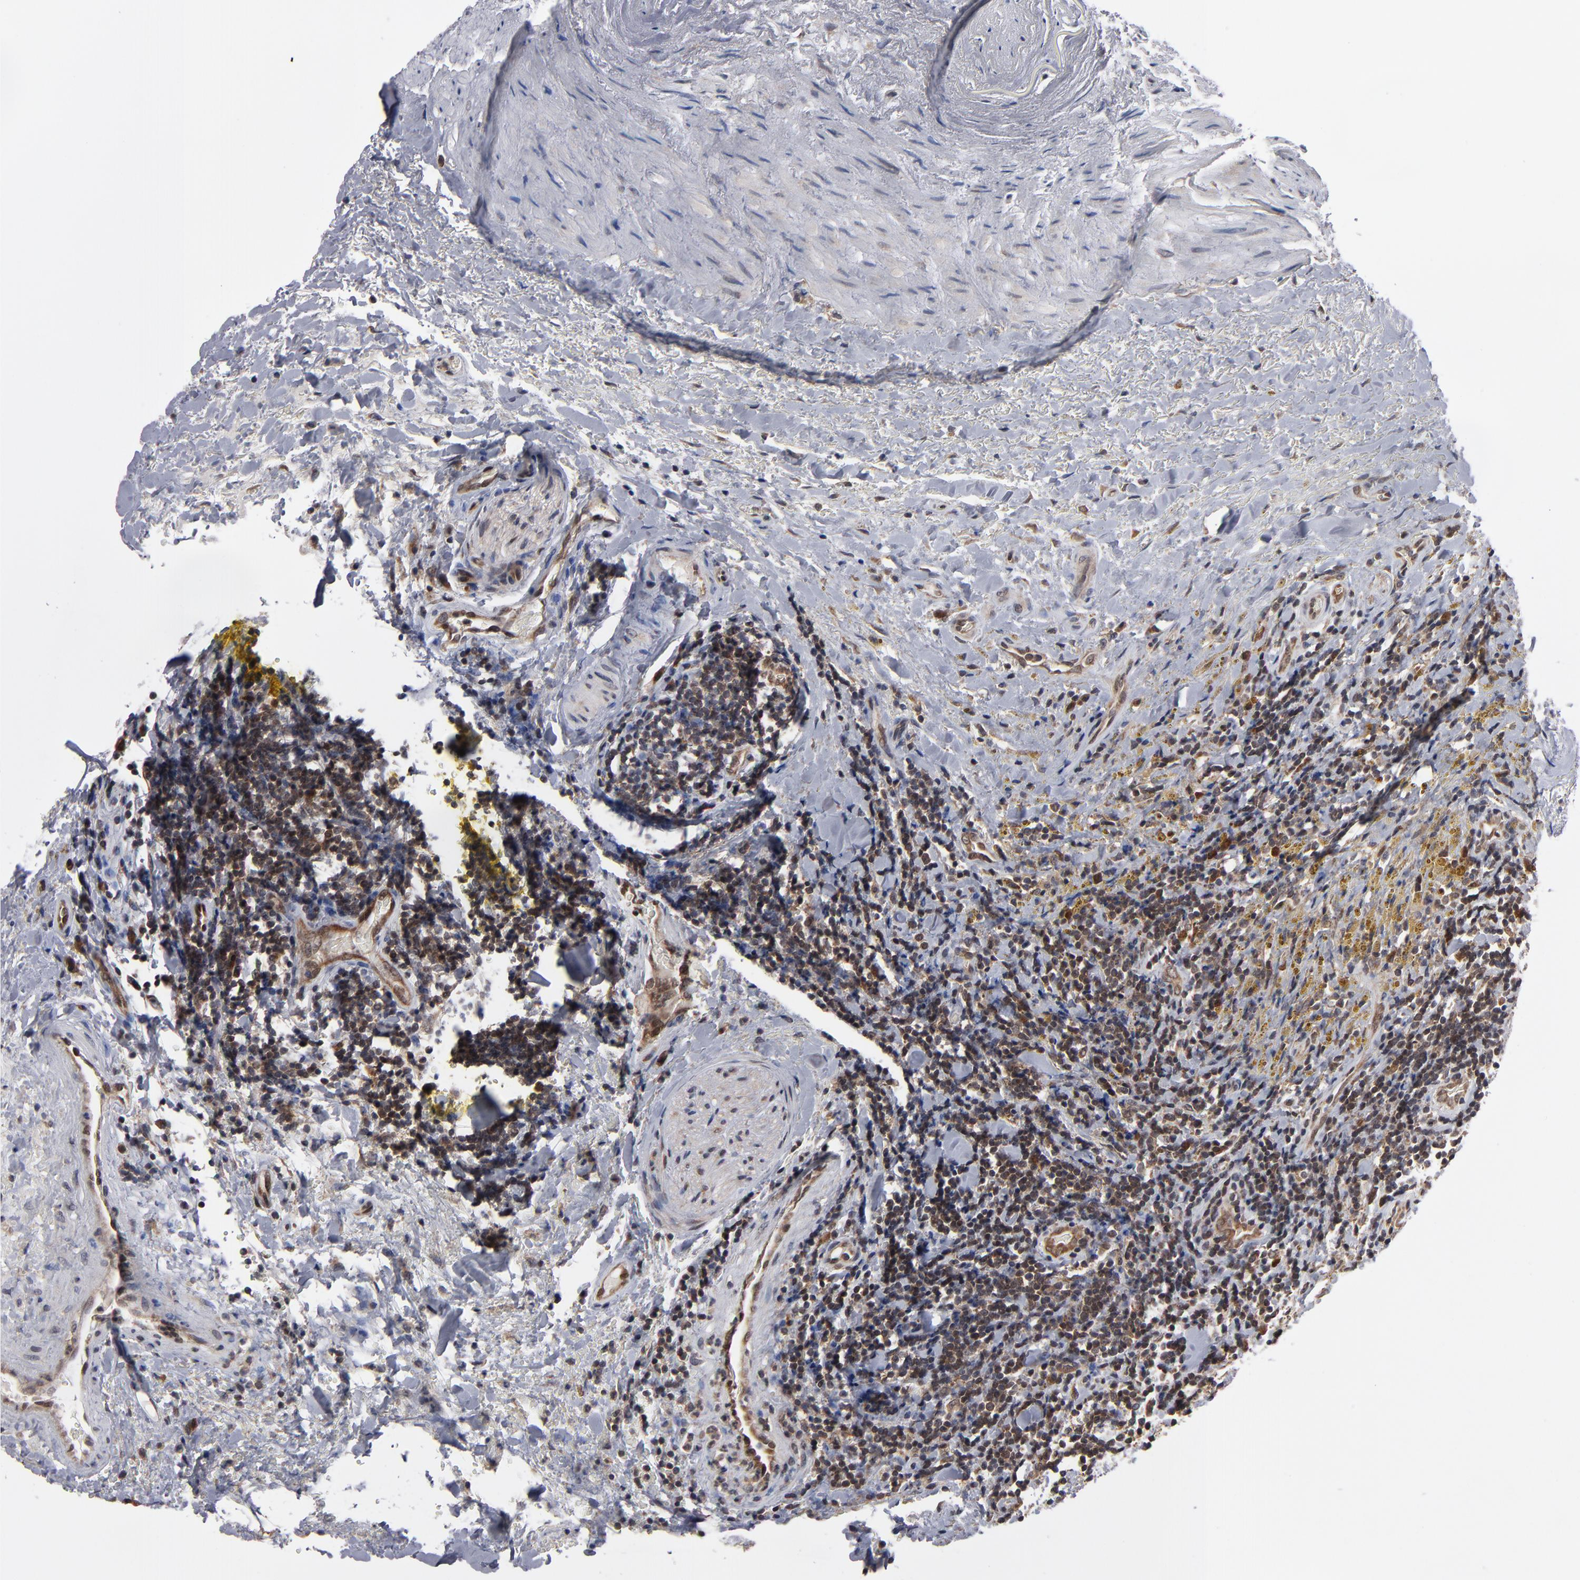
{"staining": {"intensity": "strong", "quantity": ">75%", "location": "cytoplasmic/membranous"}, "tissue": "thyroid cancer", "cell_type": "Tumor cells", "image_type": "cancer", "snomed": [{"axis": "morphology", "description": "Papillary adenocarcinoma, NOS"}, {"axis": "topography", "description": "Thyroid gland"}], "caption": "Papillary adenocarcinoma (thyroid) tissue shows strong cytoplasmic/membranous expression in about >75% of tumor cells", "gene": "ALG13", "patient": {"sex": "male", "age": 87}}